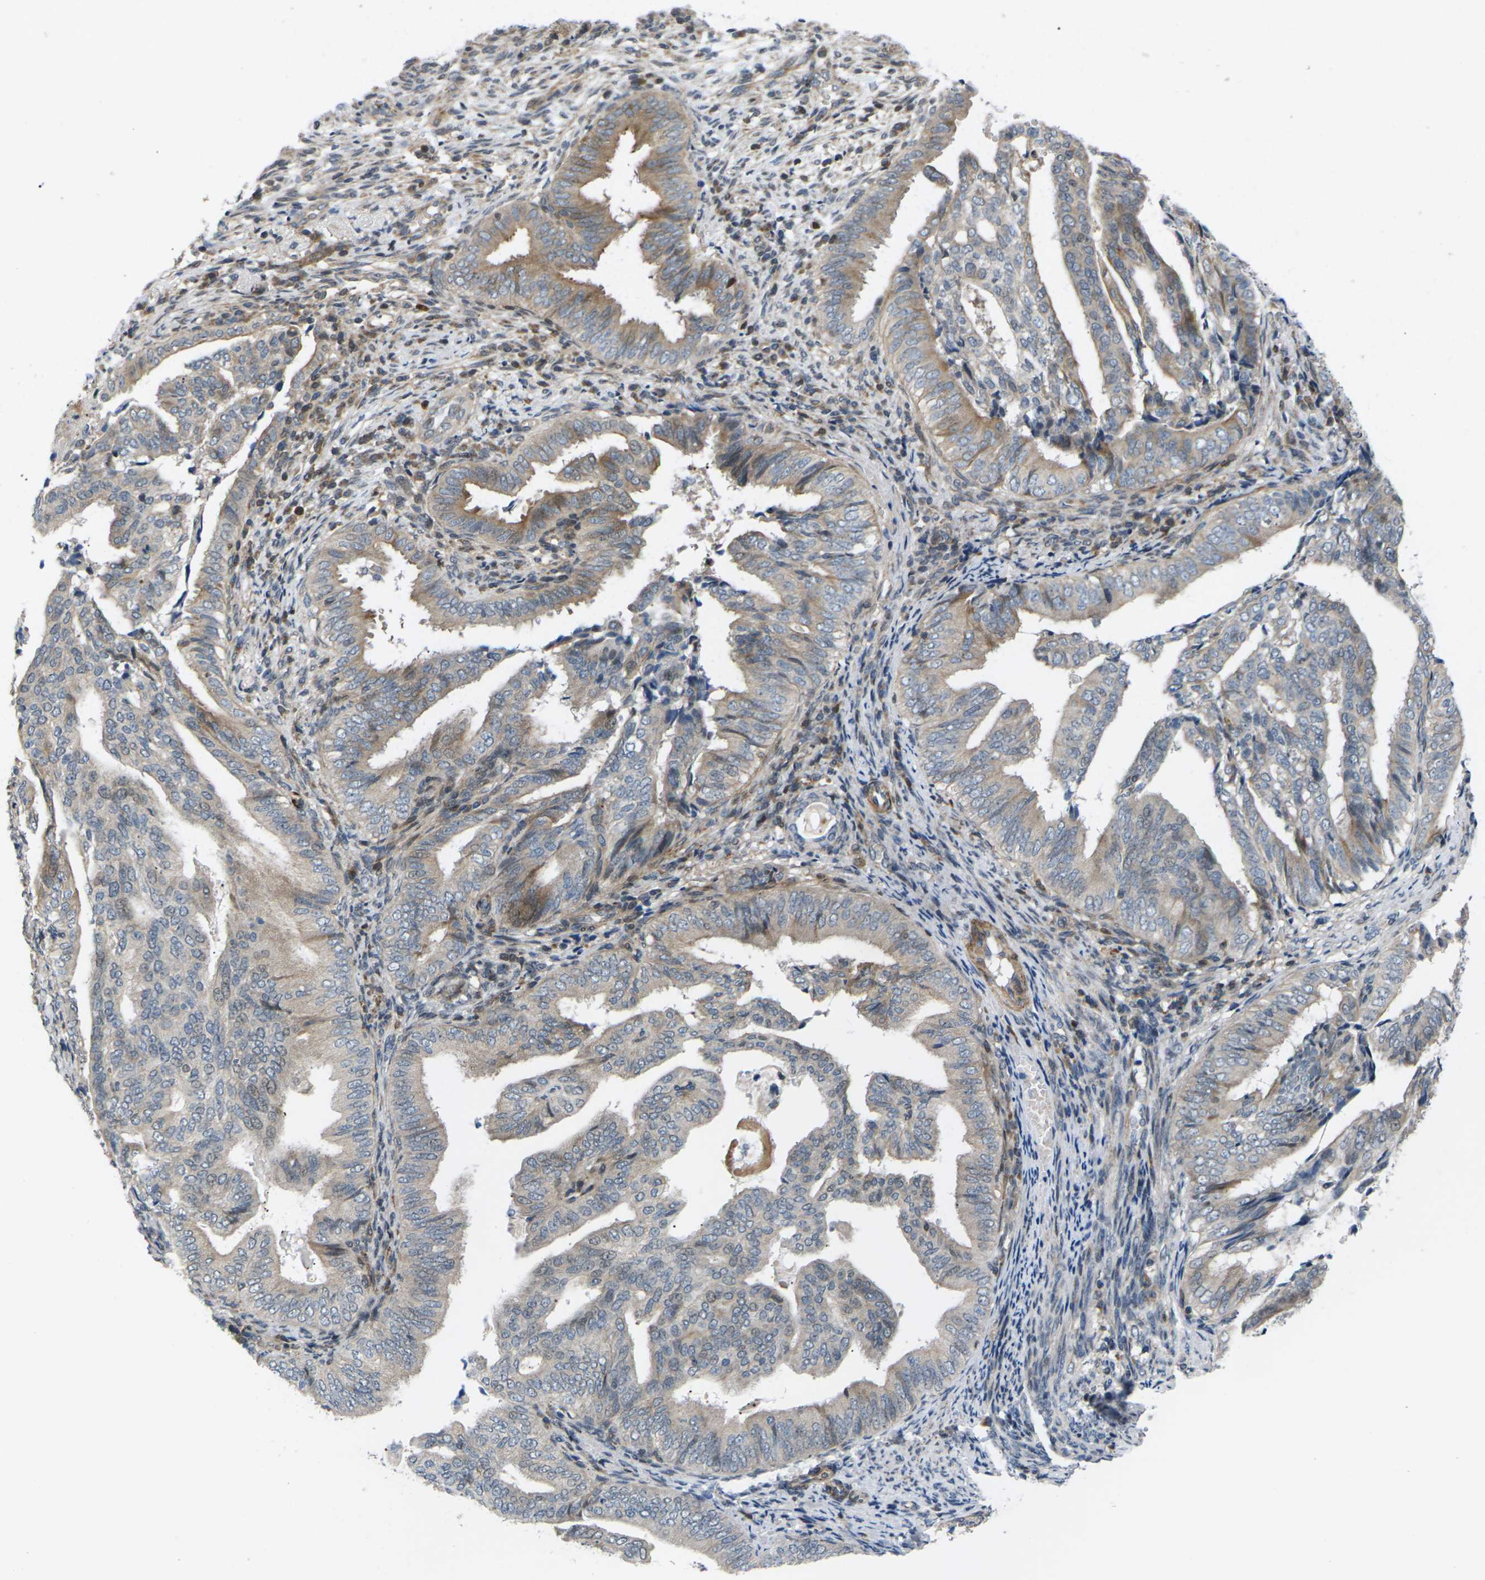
{"staining": {"intensity": "weak", "quantity": "25%-75%", "location": "cytoplasmic/membranous"}, "tissue": "endometrial cancer", "cell_type": "Tumor cells", "image_type": "cancer", "snomed": [{"axis": "morphology", "description": "Adenocarcinoma, NOS"}, {"axis": "topography", "description": "Endometrium"}], "caption": "A brown stain shows weak cytoplasmic/membranous expression of a protein in endometrial cancer (adenocarcinoma) tumor cells.", "gene": "RPS6KA3", "patient": {"sex": "female", "age": 58}}